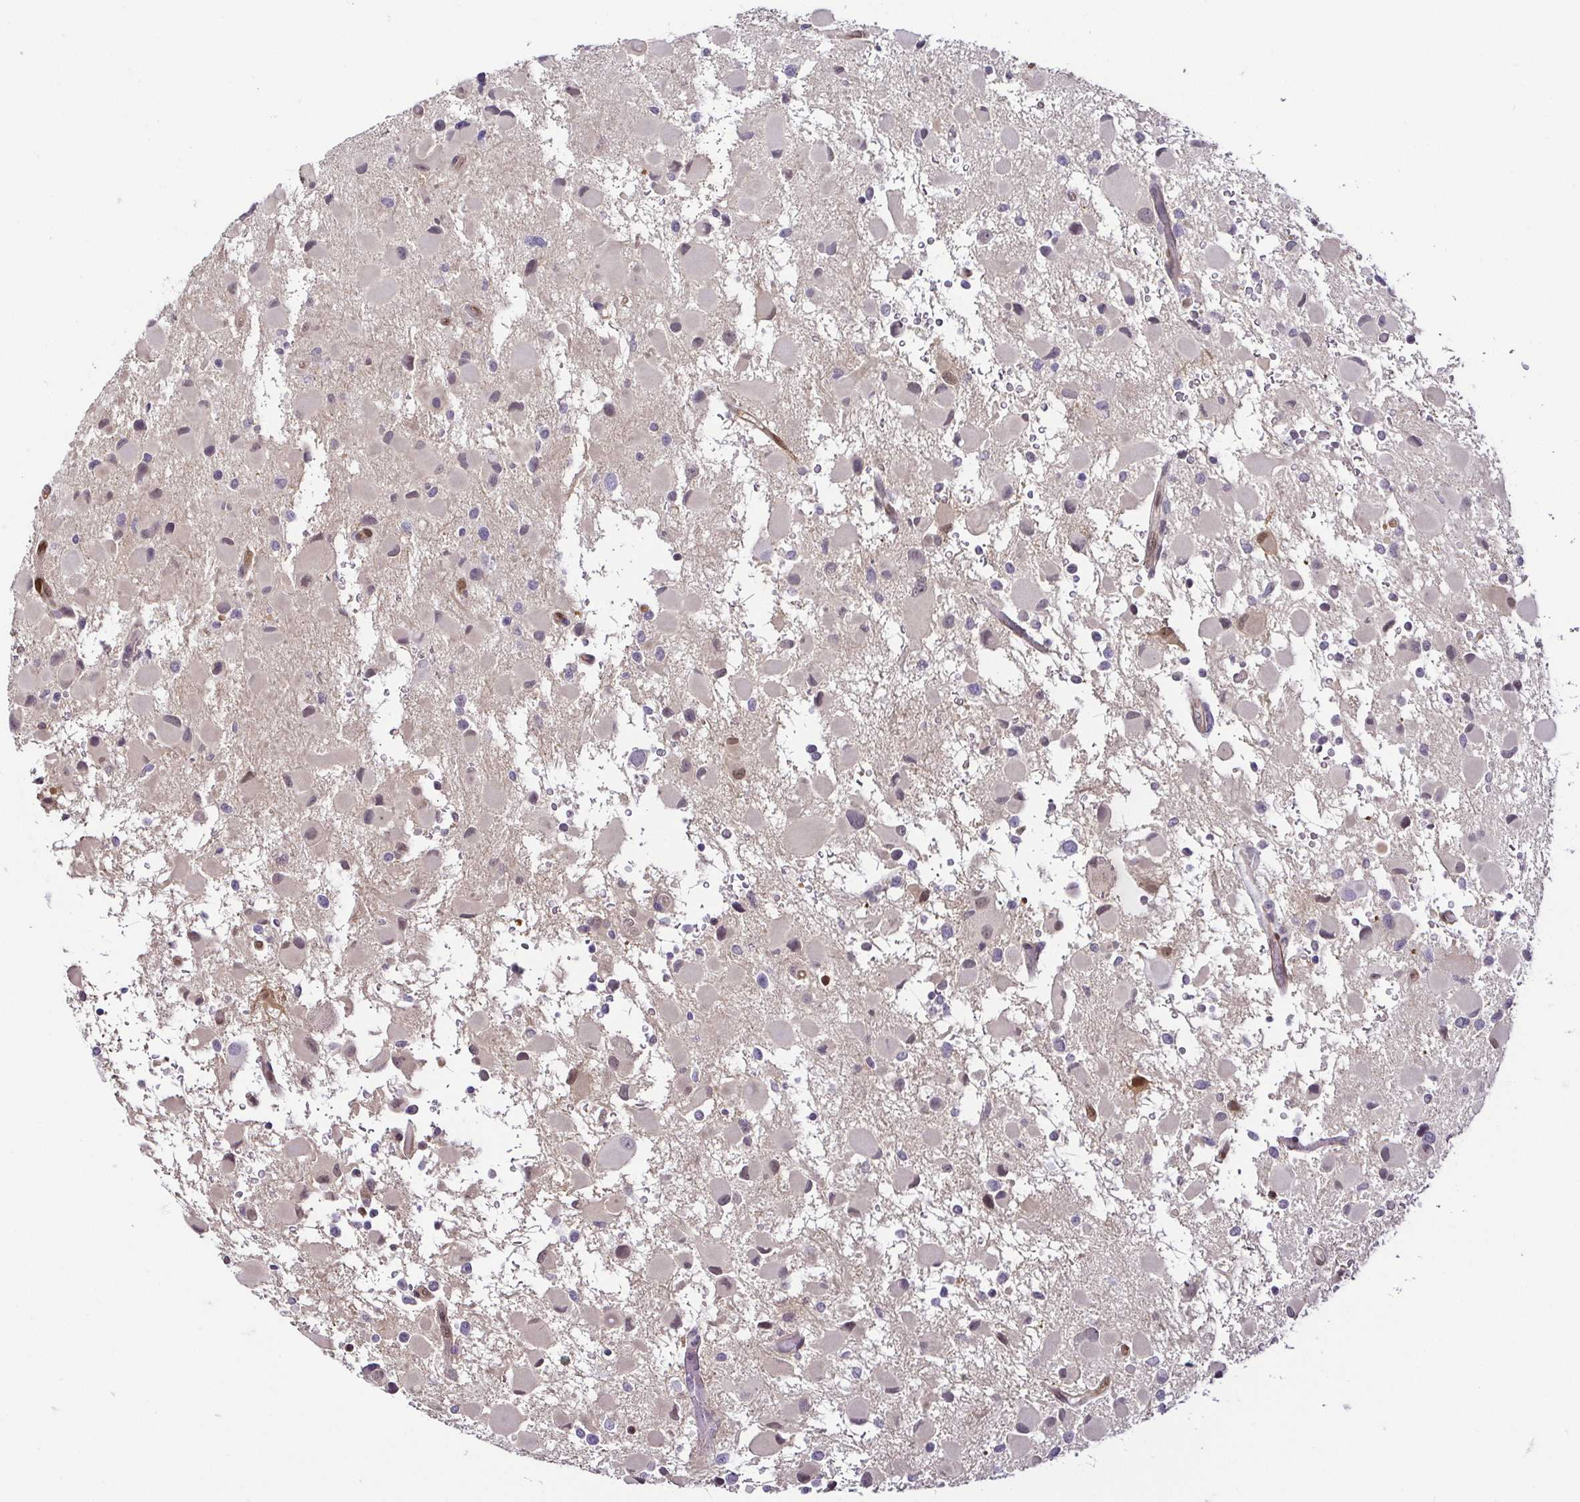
{"staining": {"intensity": "negative", "quantity": "none", "location": "none"}, "tissue": "glioma", "cell_type": "Tumor cells", "image_type": "cancer", "snomed": [{"axis": "morphology", "description": "Glioma, malignant, Low grade"}, {"axis": "topography", "description": "Brain"}], "caption": "This photomicrograph is of glioma stained with immunohistochemistry (IHC) to label a protein in brown with the nuclei are counter-stained blue. There is no positivity in tumor cells.", "gene": "HOPX", "patient": {"sex": "female", "age": 32}}